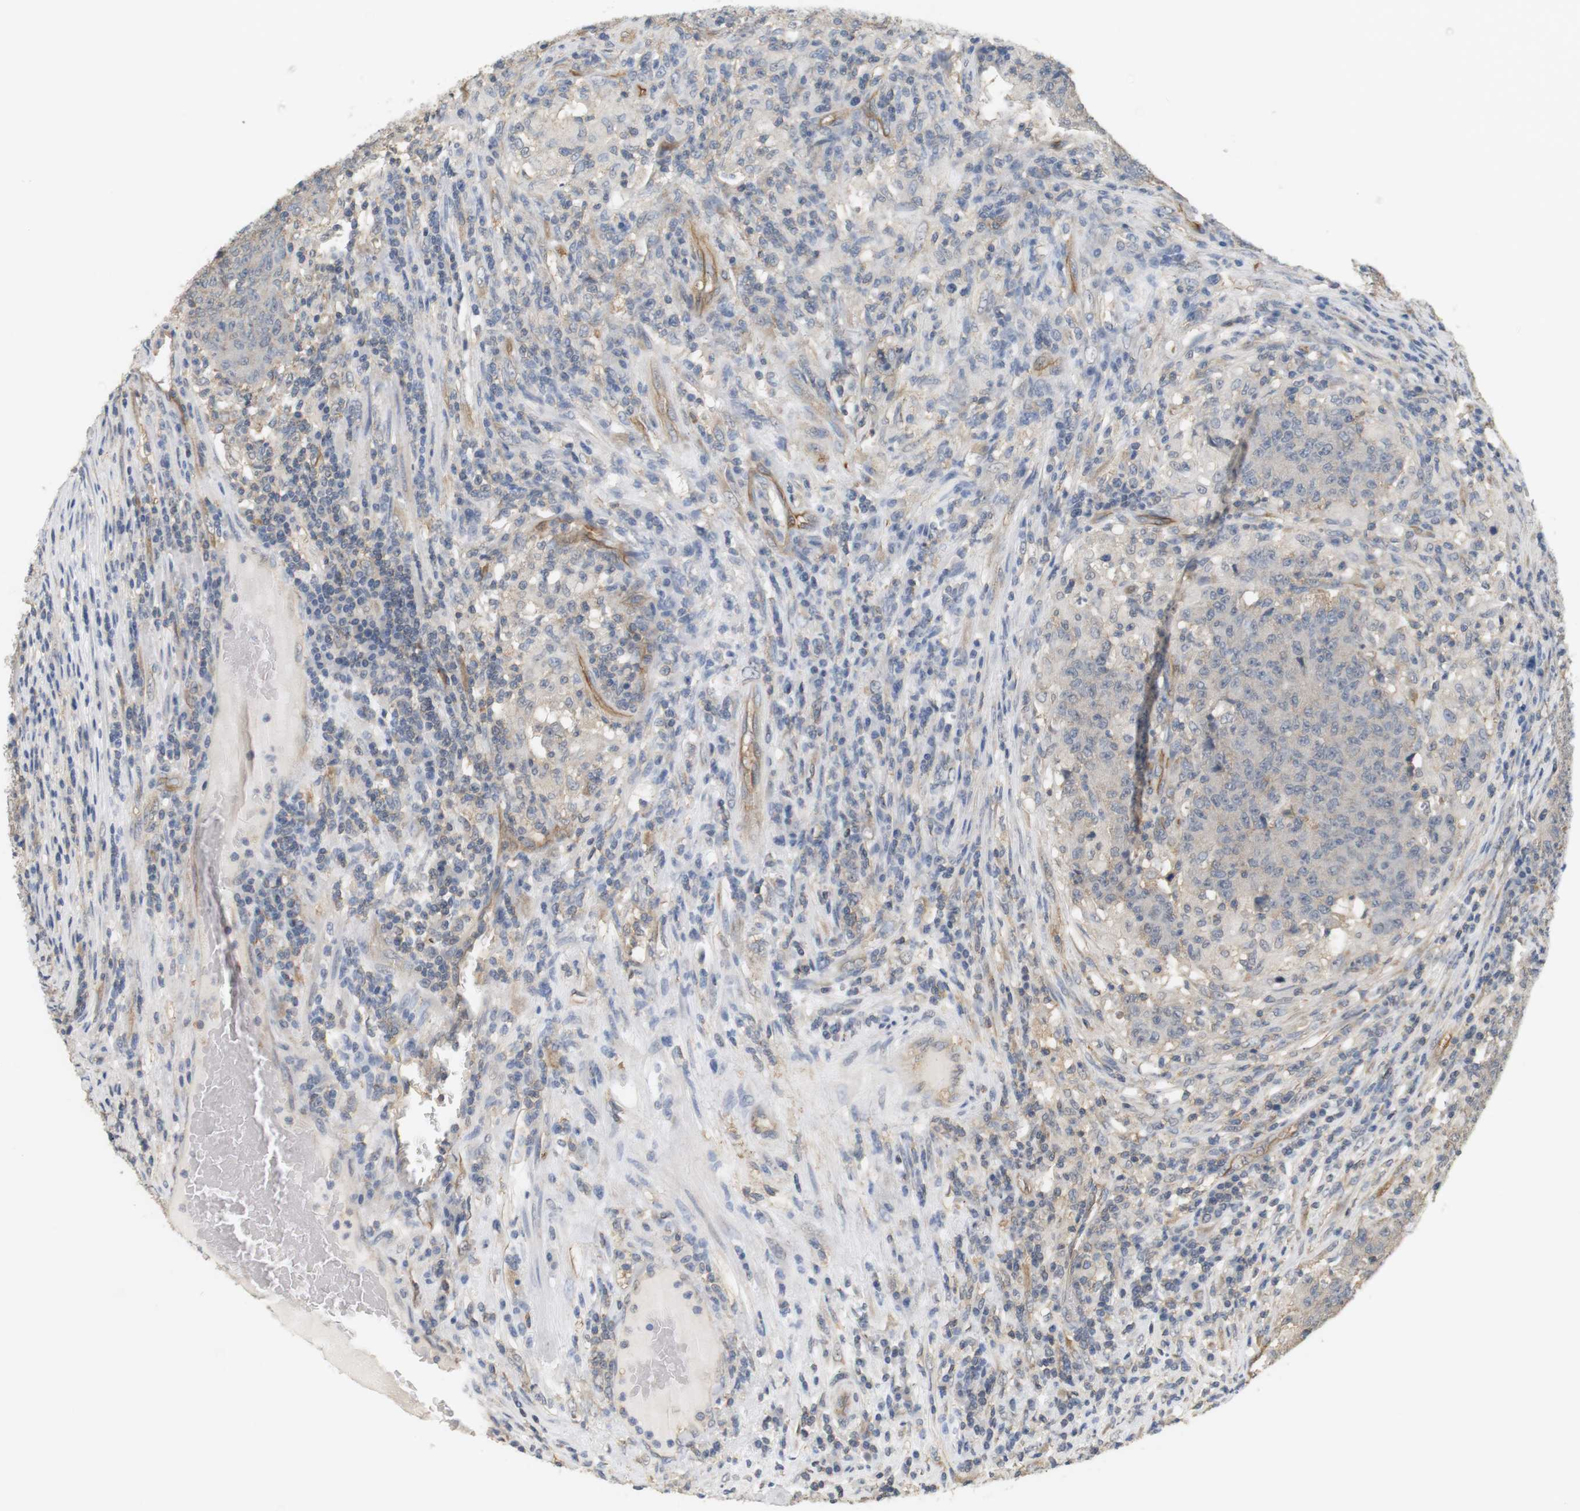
{"staining": {"intensity": "negative", "quantity": "none", "location": "none"}, "tissue": "colorectal cancer", "cell_type": "Tumor cells", "image_type": "cancer", "snomed": [{"axis": "morphology", "description": "Normal tissue, NOS"}, {"axis": "morphology", "description": "Adenocarcinoma, NOS"}, {"axis": "topography", "description": "Colon"}], "caption": "Colorectal cancer was stained to show a protein in brown. There is no significant expression in tumor cells.", "gene": "OSR1", "patient": {"sex": "female", "age": 75}}